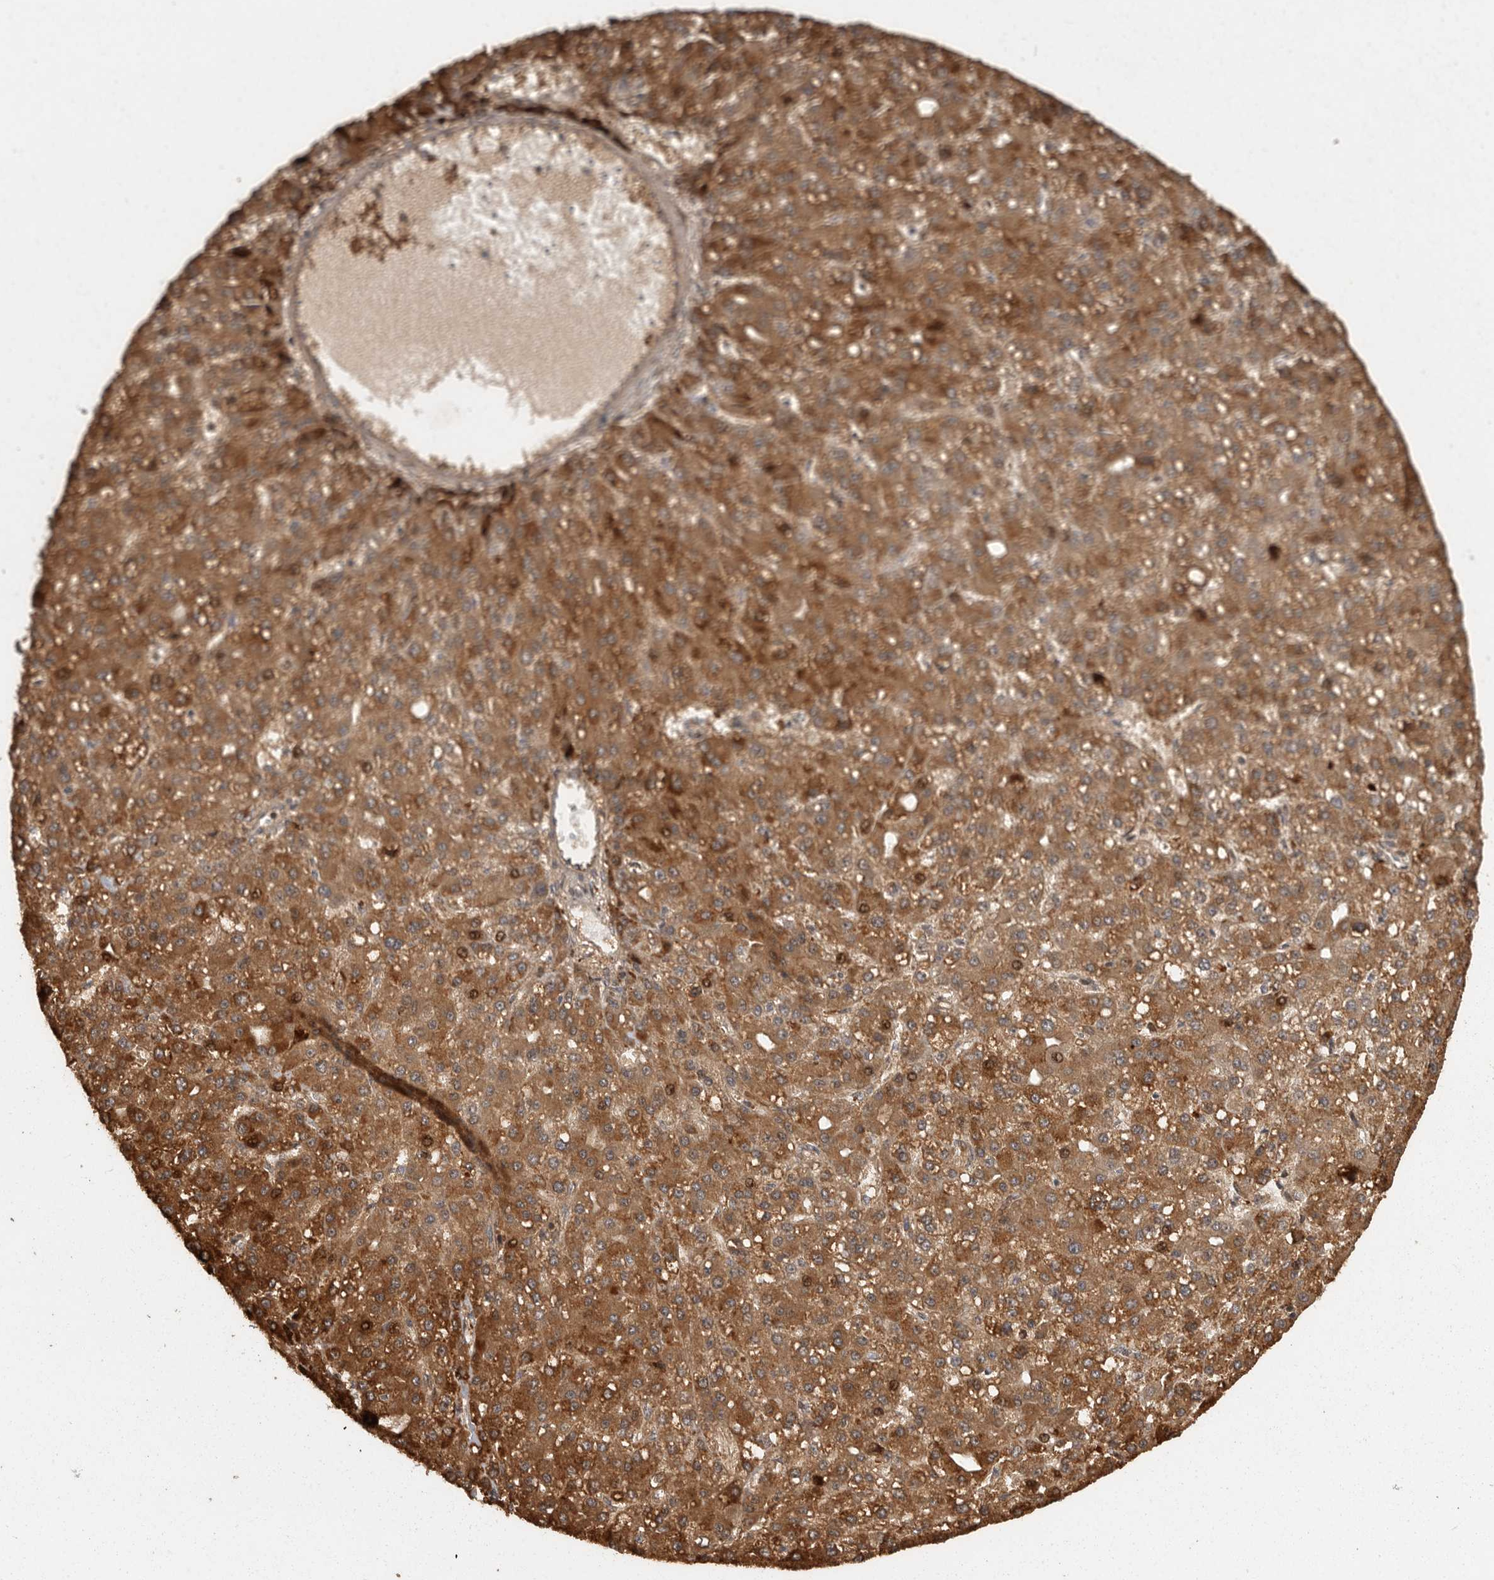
{"staining": {"intensity": "strong", "quantity": "25%-75%", "location": "cytoplasmic/membranous,nuclear"}, "tissue": "liver cancer", "cell_type": "Tumor cells", "image_type": "cancer", "snomed": [{"axis": "morphology", "description": "Carcinoma, Hepatocellular, NOS"}, {"axis": "topography", "description": "Liver"}], "caption": "A high amount of strong cytoplasmic/membranous and nuclear positivity is identified in about 25%-75% of tumor cells in liver hepatocellular carcinoma tissue.", "gene": "SWT1", "patient": {"sex": "male", "age": 67}}